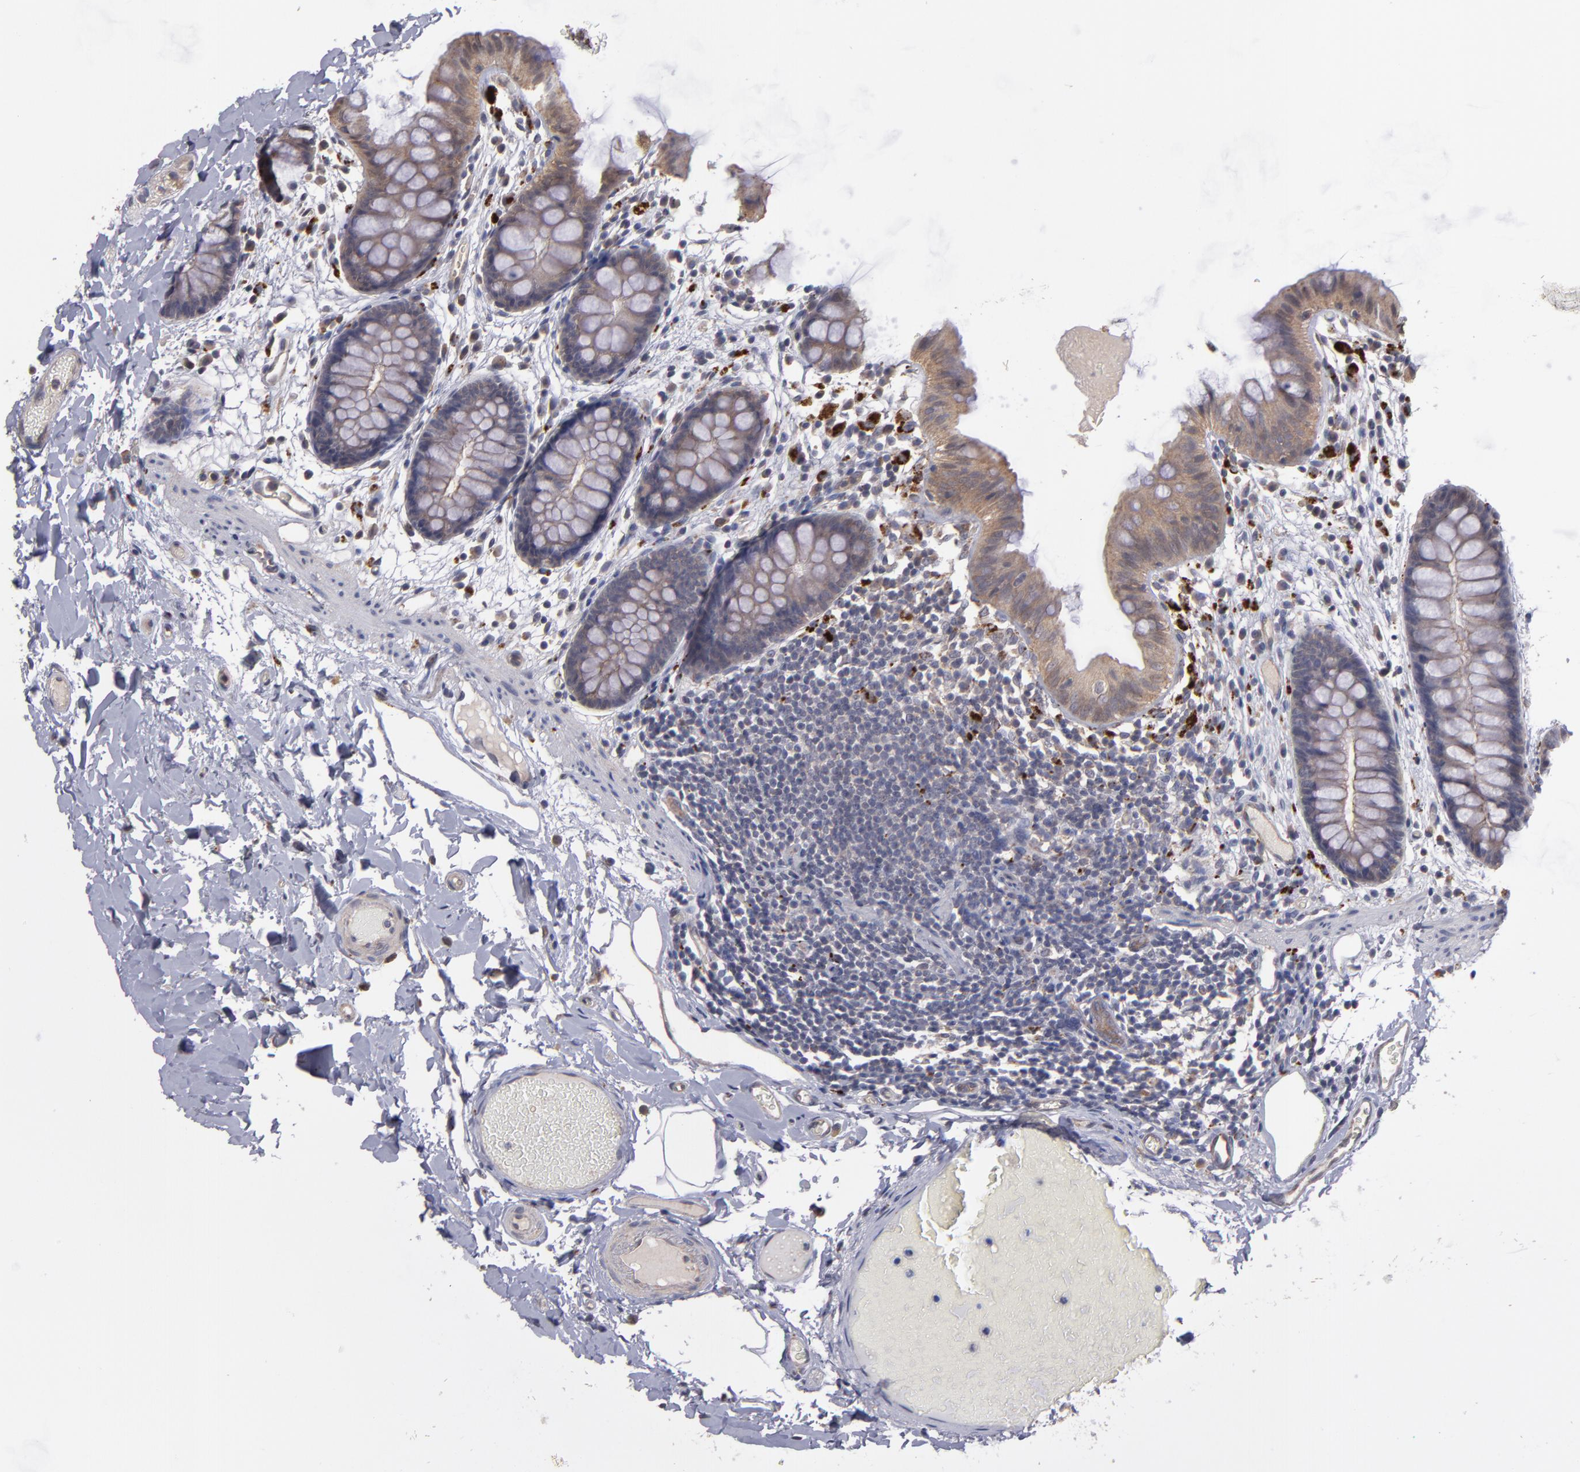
{"staining": {"intensity": "negative", "quantity": "none", "location": "none"}, "tissue": "colon", "cell_type": "Endothelial cells", "image_type": "normal", "snomed": [{"axis": "morphology", "description": "Normal tissue, NOS"}, {"axis": "topography", "description": "Smooth muscle"}, {"axis": "topography", "description": "Colon"}], "caption": "This is a photomicrograph of immunohistochemistry (IHC) staining of benign colon, which shows no staining in endothelial cells.", "gene": "CTSO", "patient": {"sex": "male", "age": 67}}